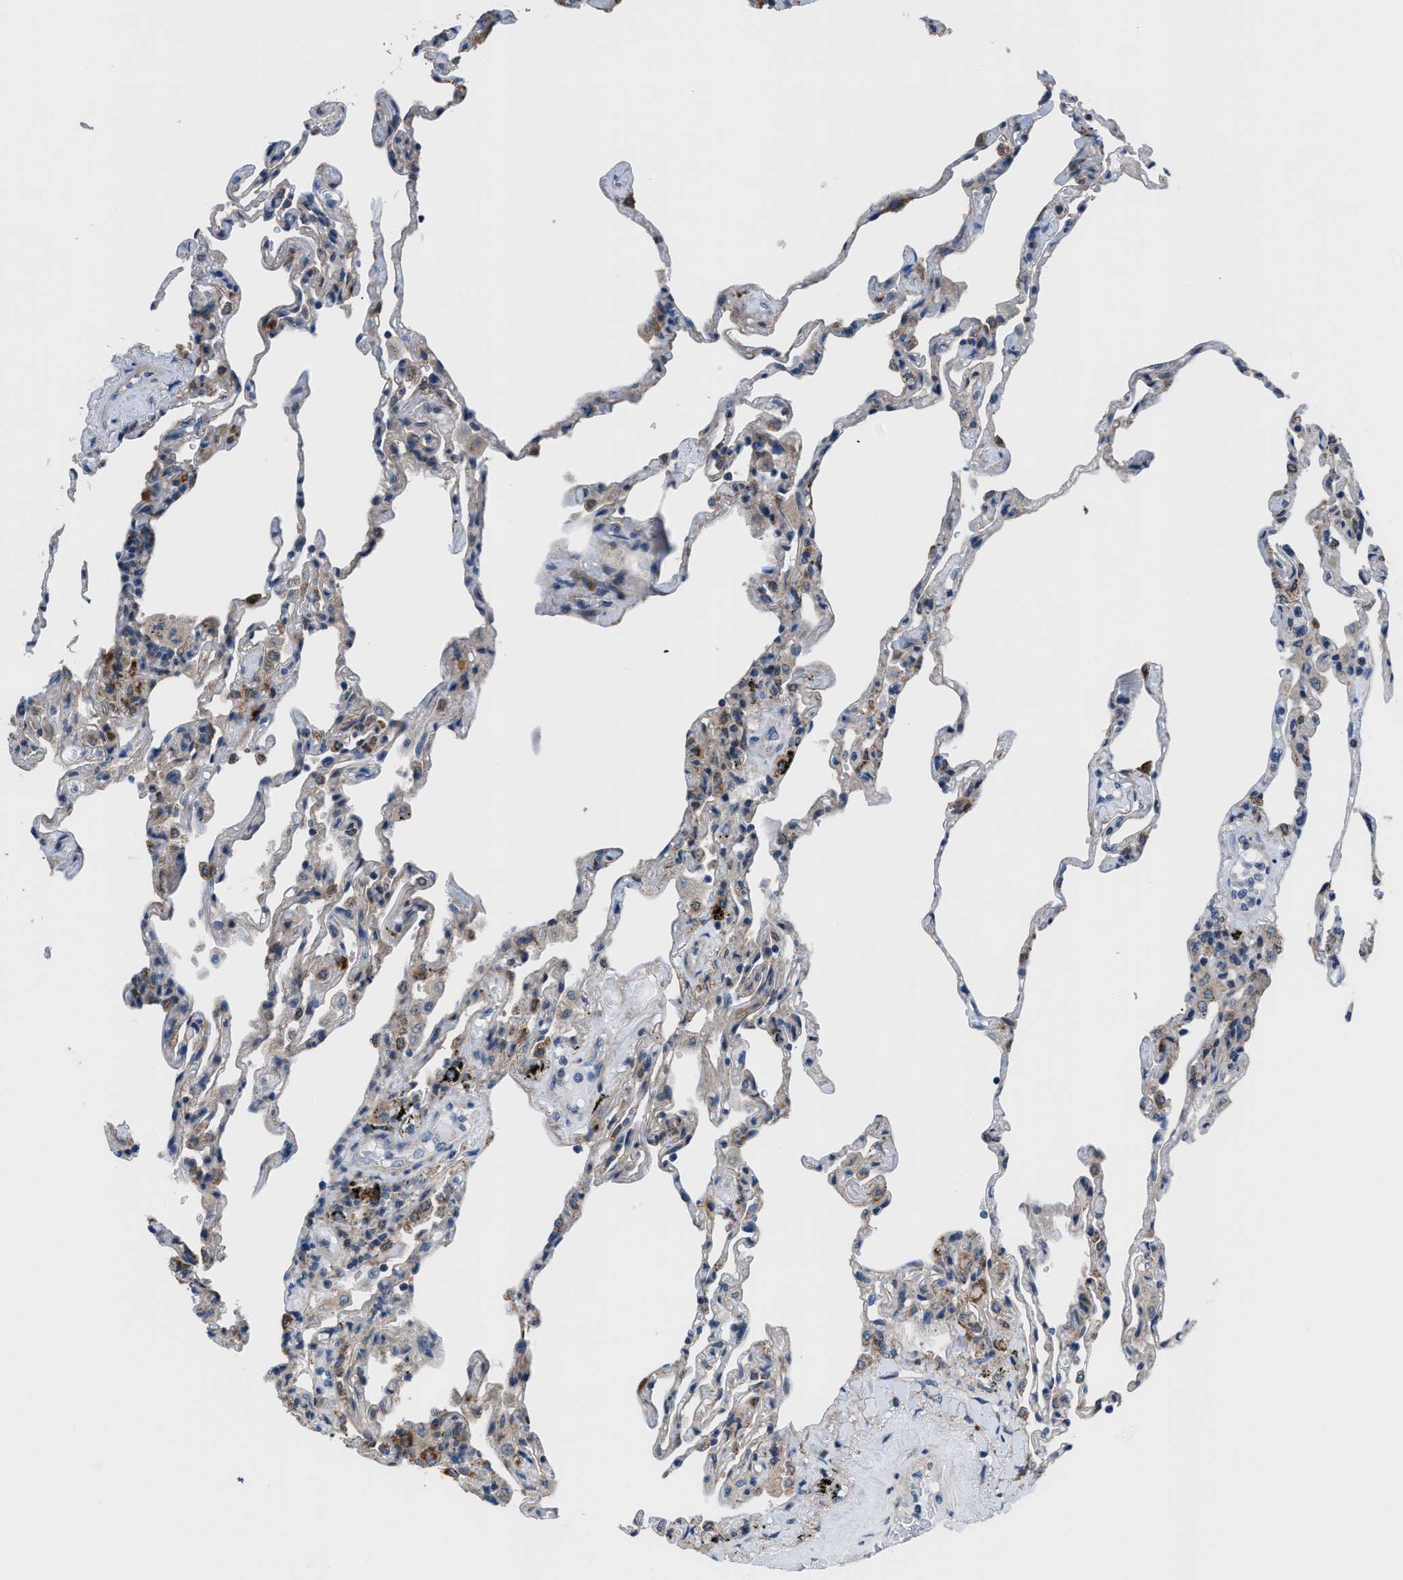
{"staining": {"intensity": "moderate", "quantity": "<25%", "location": "cytoplasmic/membranous"}, "tissue": "lung", "cell_type": "Alveolar cells", "image_type": "normal", "snomed": [{"axis": "morphology", "description": "Normal tissue, NOS"}, {"axis": "topography", "description": "Lung"}], "caption": "Protein staining by immunohistochemistry (IHC) displays moderate cytoplasmic/membranous expression in approximately <25% of alveolar cells in benign lung.", "gene": "TMEM45B", "patient": {"sex": "male", "age": 59}}